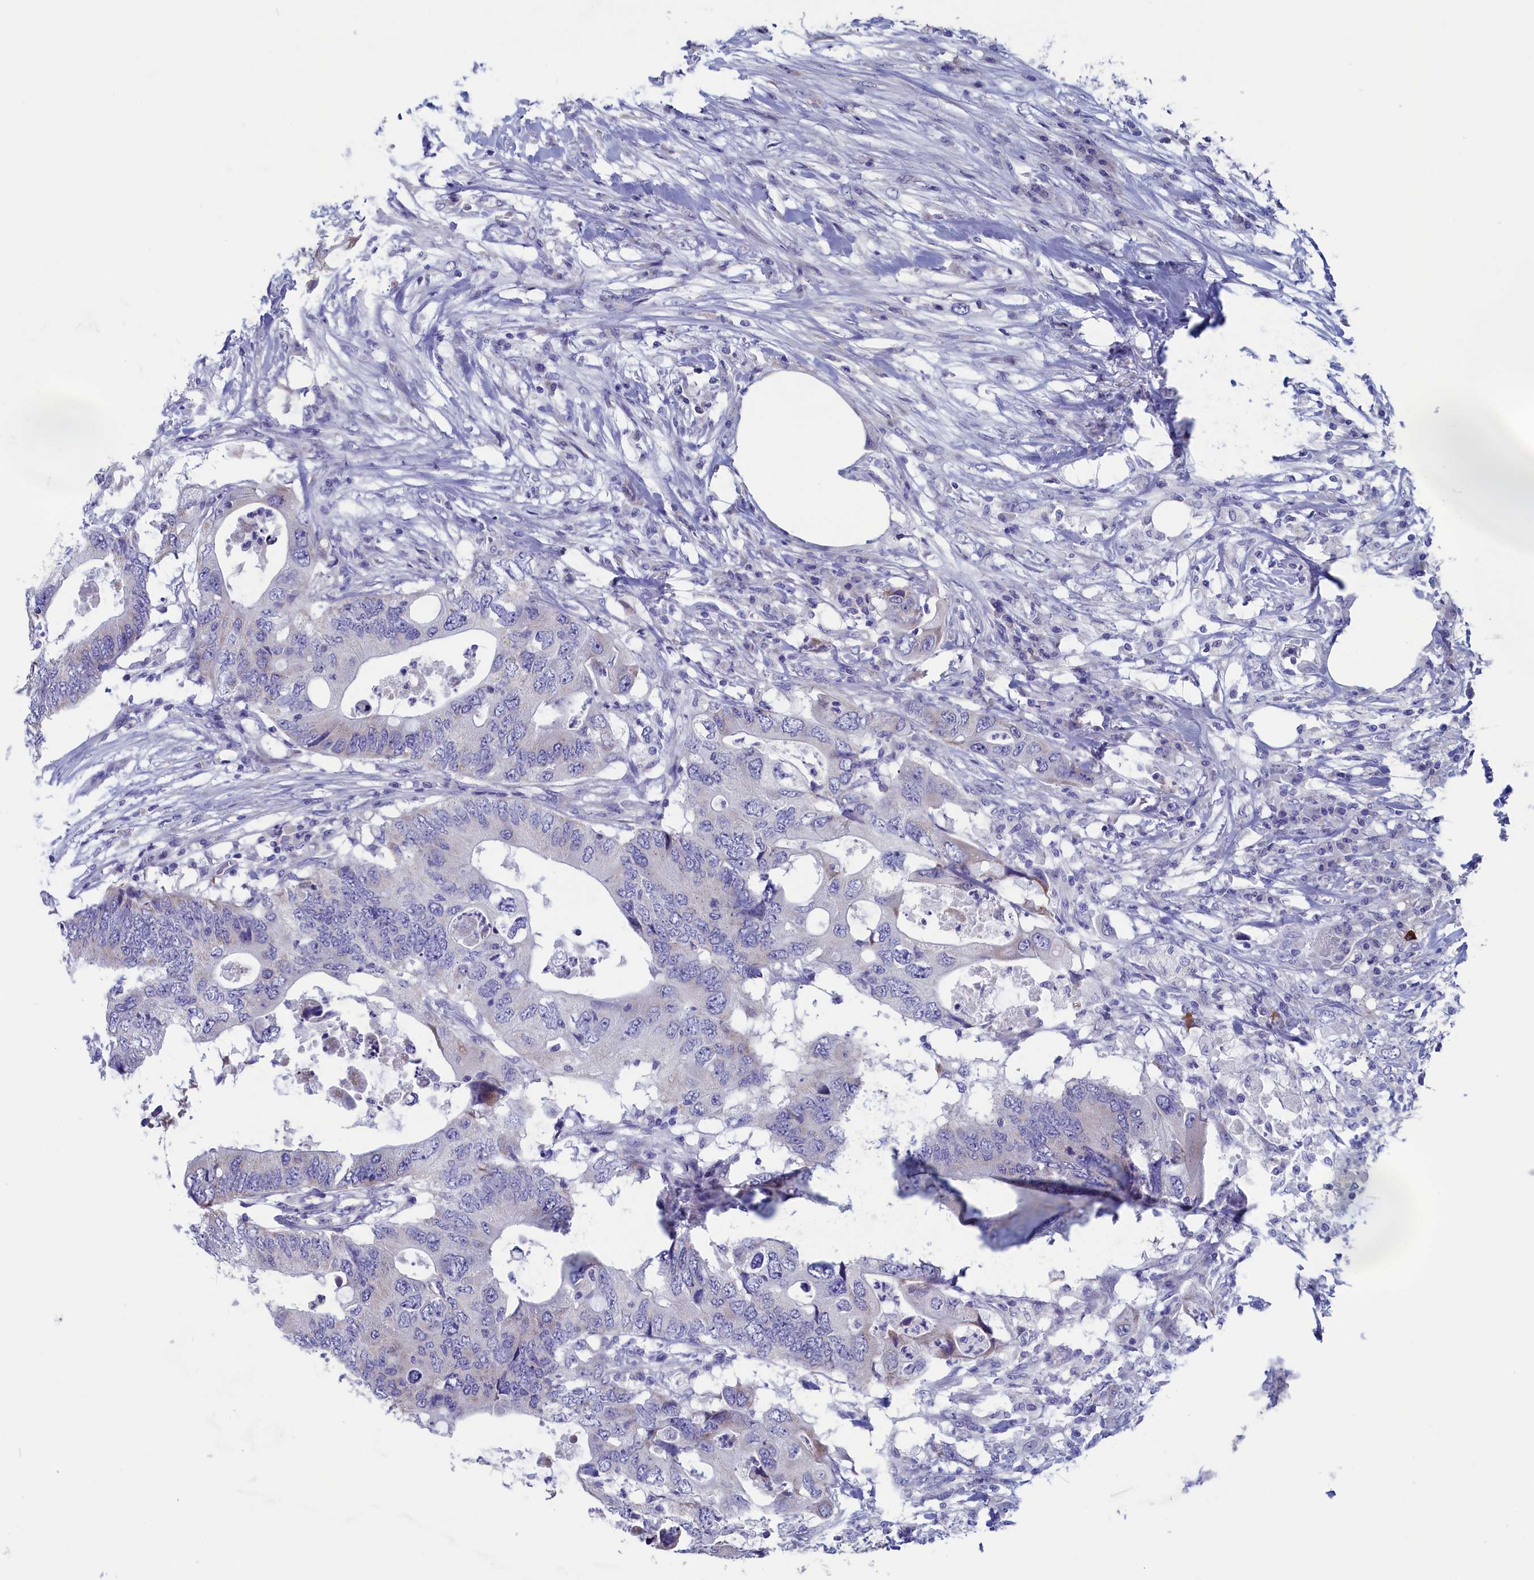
{"staining": {"intensity": "negative", "quantity": "none", "location": "none"}, "tissue": "colorectal cancer", "cell_type": "Tumor cells", "image_type": "cancer", "snomed": [{"axis": "morphology", "description": "Adenocarcinoma, NOS"}, {"axis": "topography", "description": "Colon"}], "caption": "Immunohistochemistry (IHC) of human colorectal cancer (adenocarcinoma) displays no expression in tumor cells.", "gene": "NIBAN3", "patient": {"sex": "male", "age": 71}}